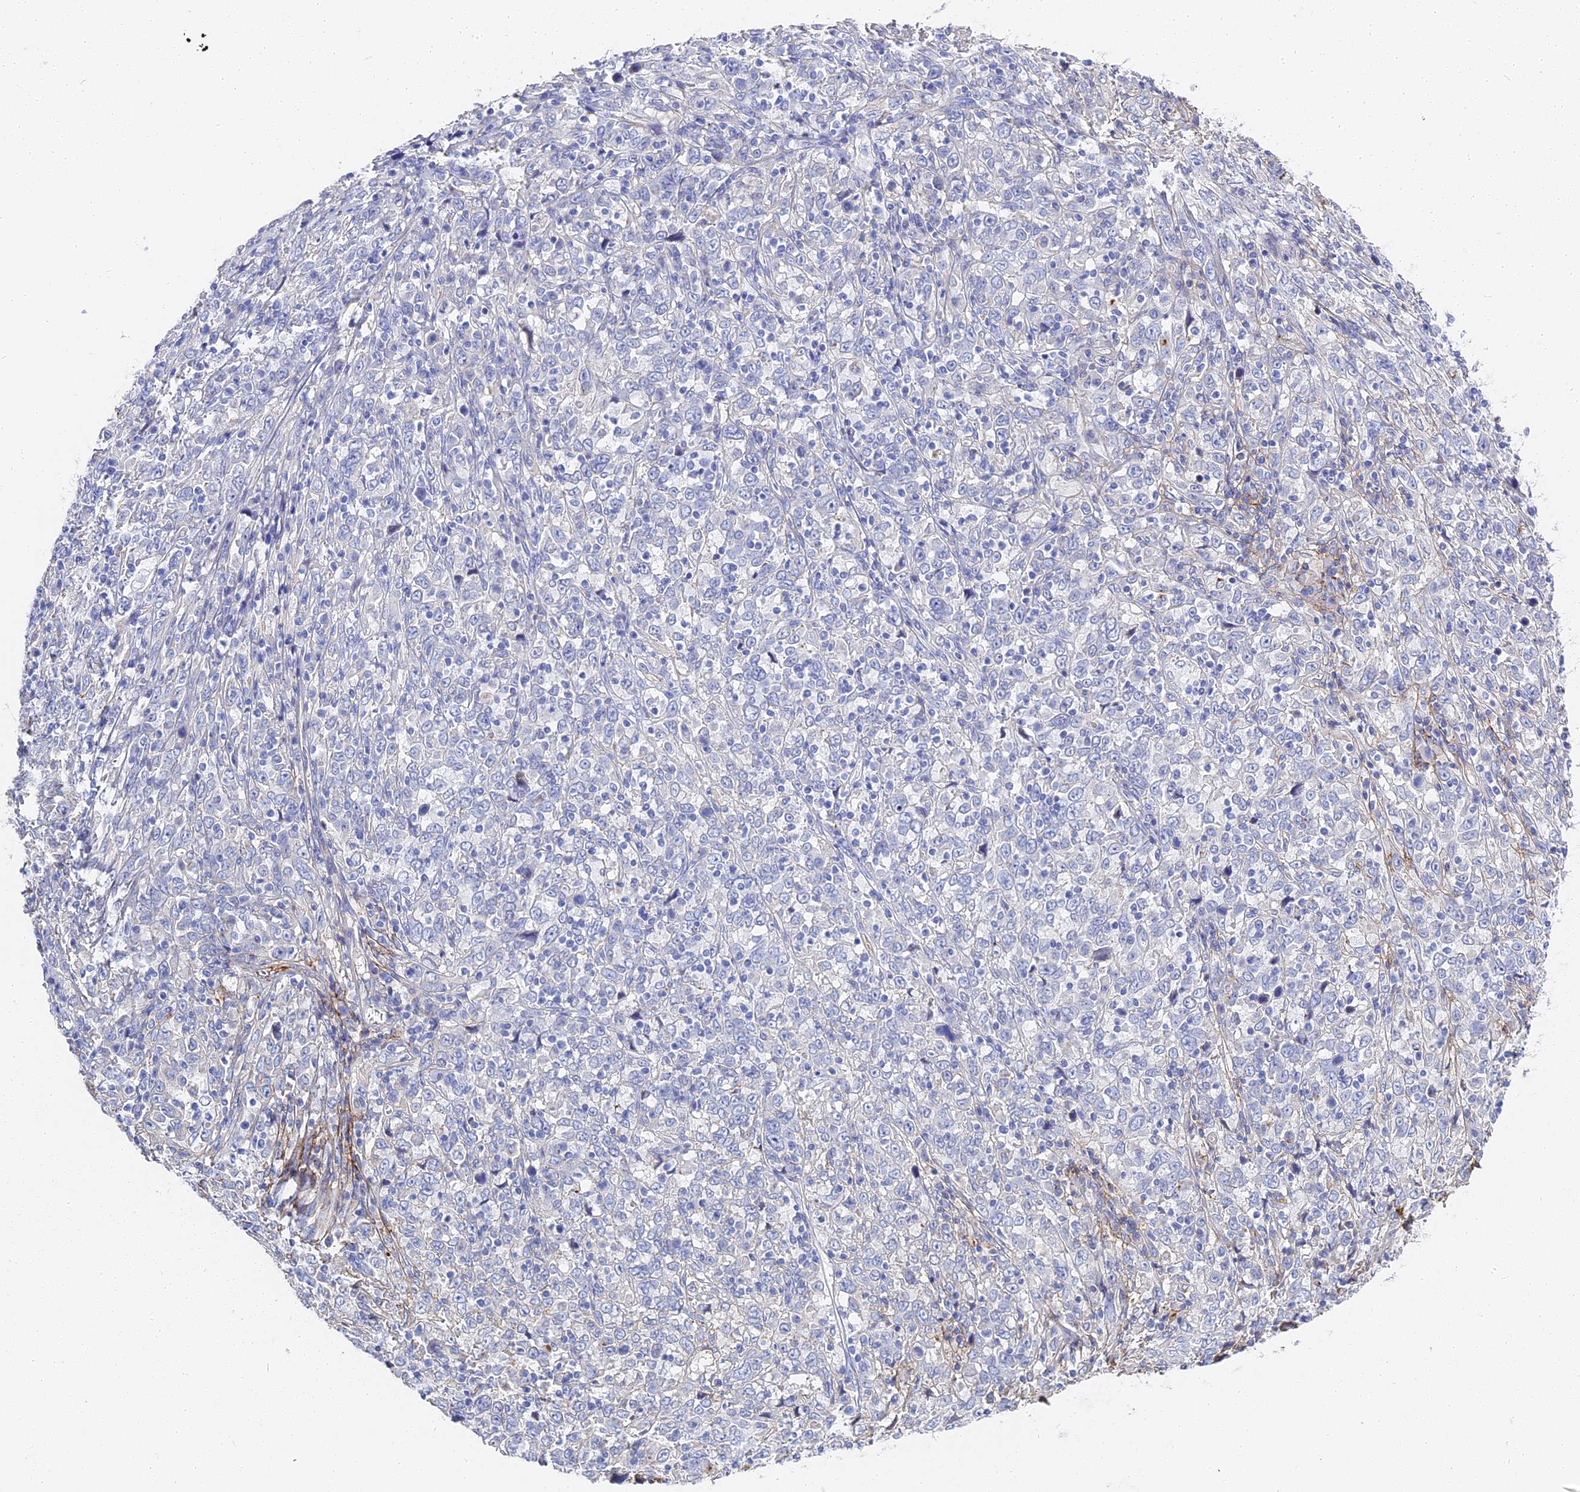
{"staining": {"intensity": "negative", "quantity": "none", "location": "none"}, "tissue": "cervical cancer", "cell_type": "Tumor cells", "image_type": "cancer", "snomed": [{"axis": "morphology", "description": "Squamous cell carcinoma, NOS"}, {"axis": "topography", "description": "Cervix"}], "caption": "Photomicrograph shows no significant protein positivity in tumor cells of squamous cell carcinoma (cervical).", "gene": "ITIH1", "patient": {"sex": "female", "age": 46}}